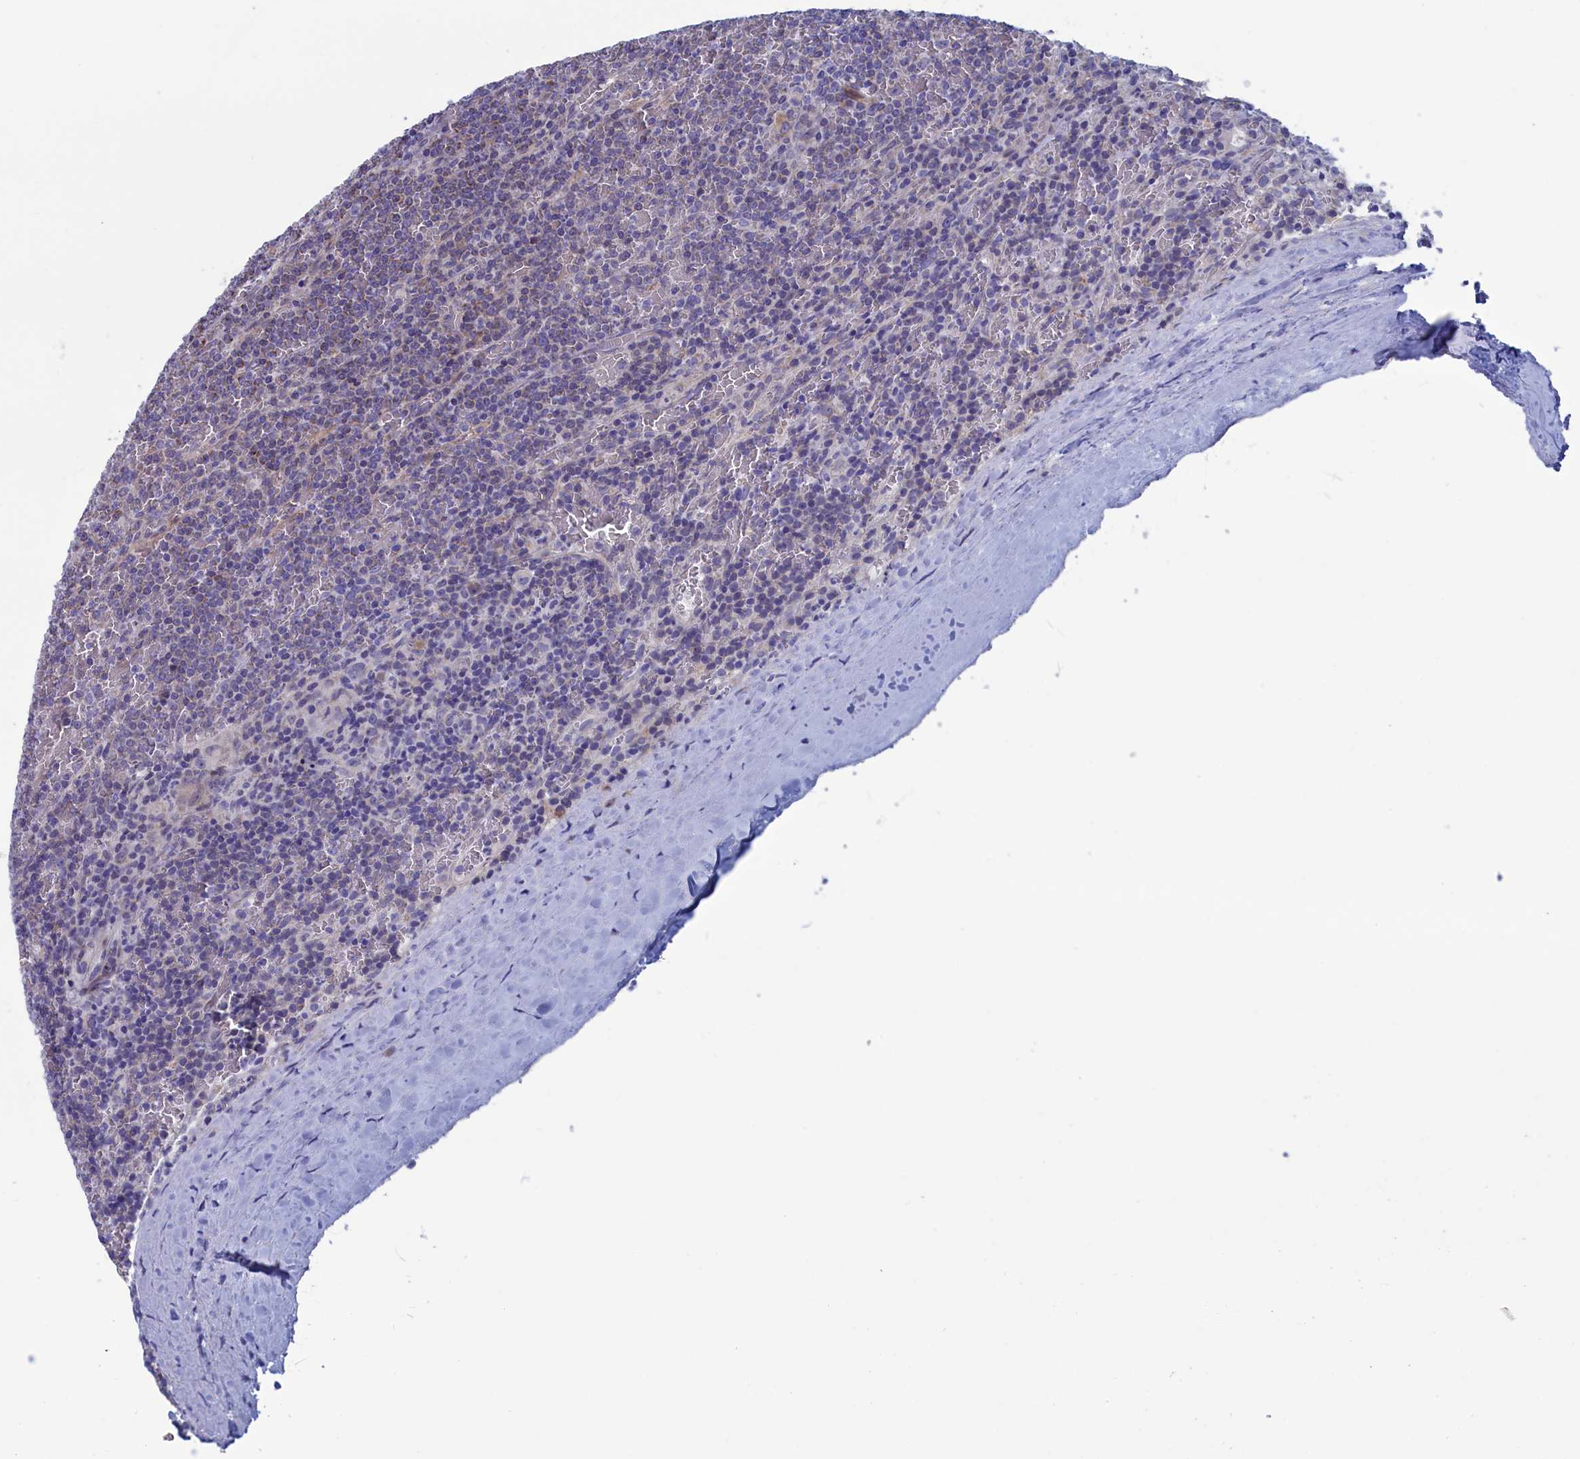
{"staining": {"intensity": "negative", "quantity": "none", "location": "none"}, "tissue": "lymphoma", "cell_type": "Tumor cells", "image_type": "cancer", "snomed": [{"axis": "morphology", "description": "Malignant lymphoma, non-Hodgkin's type, Low grade"}, {"axis": "topography", "description": "Spleen"}], "caption": "A micrograph of lymphoma stained for a protein displays no brown staining in tumor cells. The staining is performed using DAB (3,3'-diaminobenzidine) brown chromogen with nuclei counter-stained in using hematoxylin.", "gene": "NIBAN3", "patient": {"sex": "female", "age": 19}}